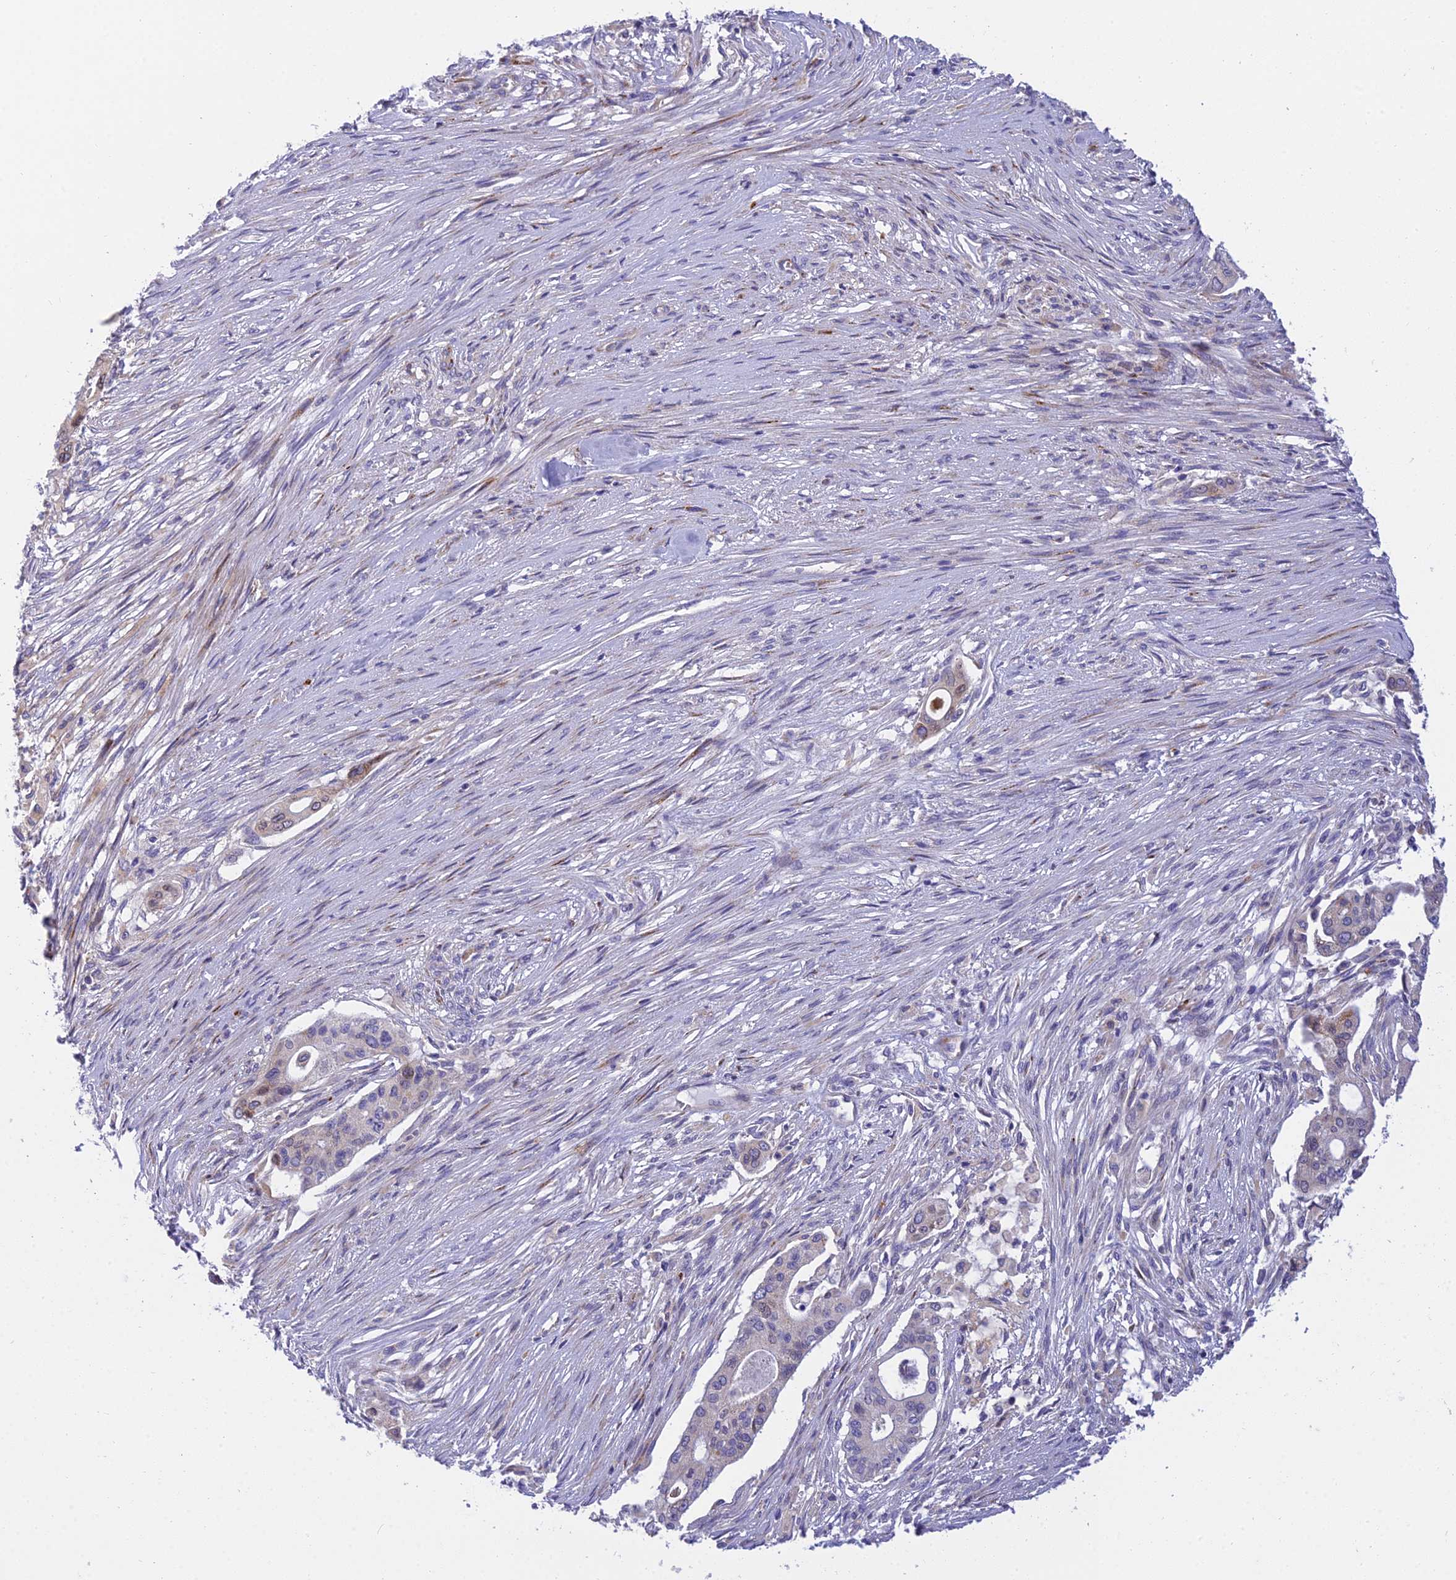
{"staining": {"intensity": "moderate", "quantity": "<25%", "location": "cytoplasmic/membranous"}, "tissue": "pancreatic cancer", "cell_type": "Tumor cells", "image_type": "cancer", "snomed": [{"axis": "morphology", "description": "Adenocarcinoma, NOS"}, {"axis": "topography", "description": "Pancreas"}], "caption": "Human pancreatic cancer (adenocarcinoma) stained with a protein marker reveals moderate staining in tumor cells.", "gene": "CLCN7", "patient": {"sex": "male", "age": 46}}